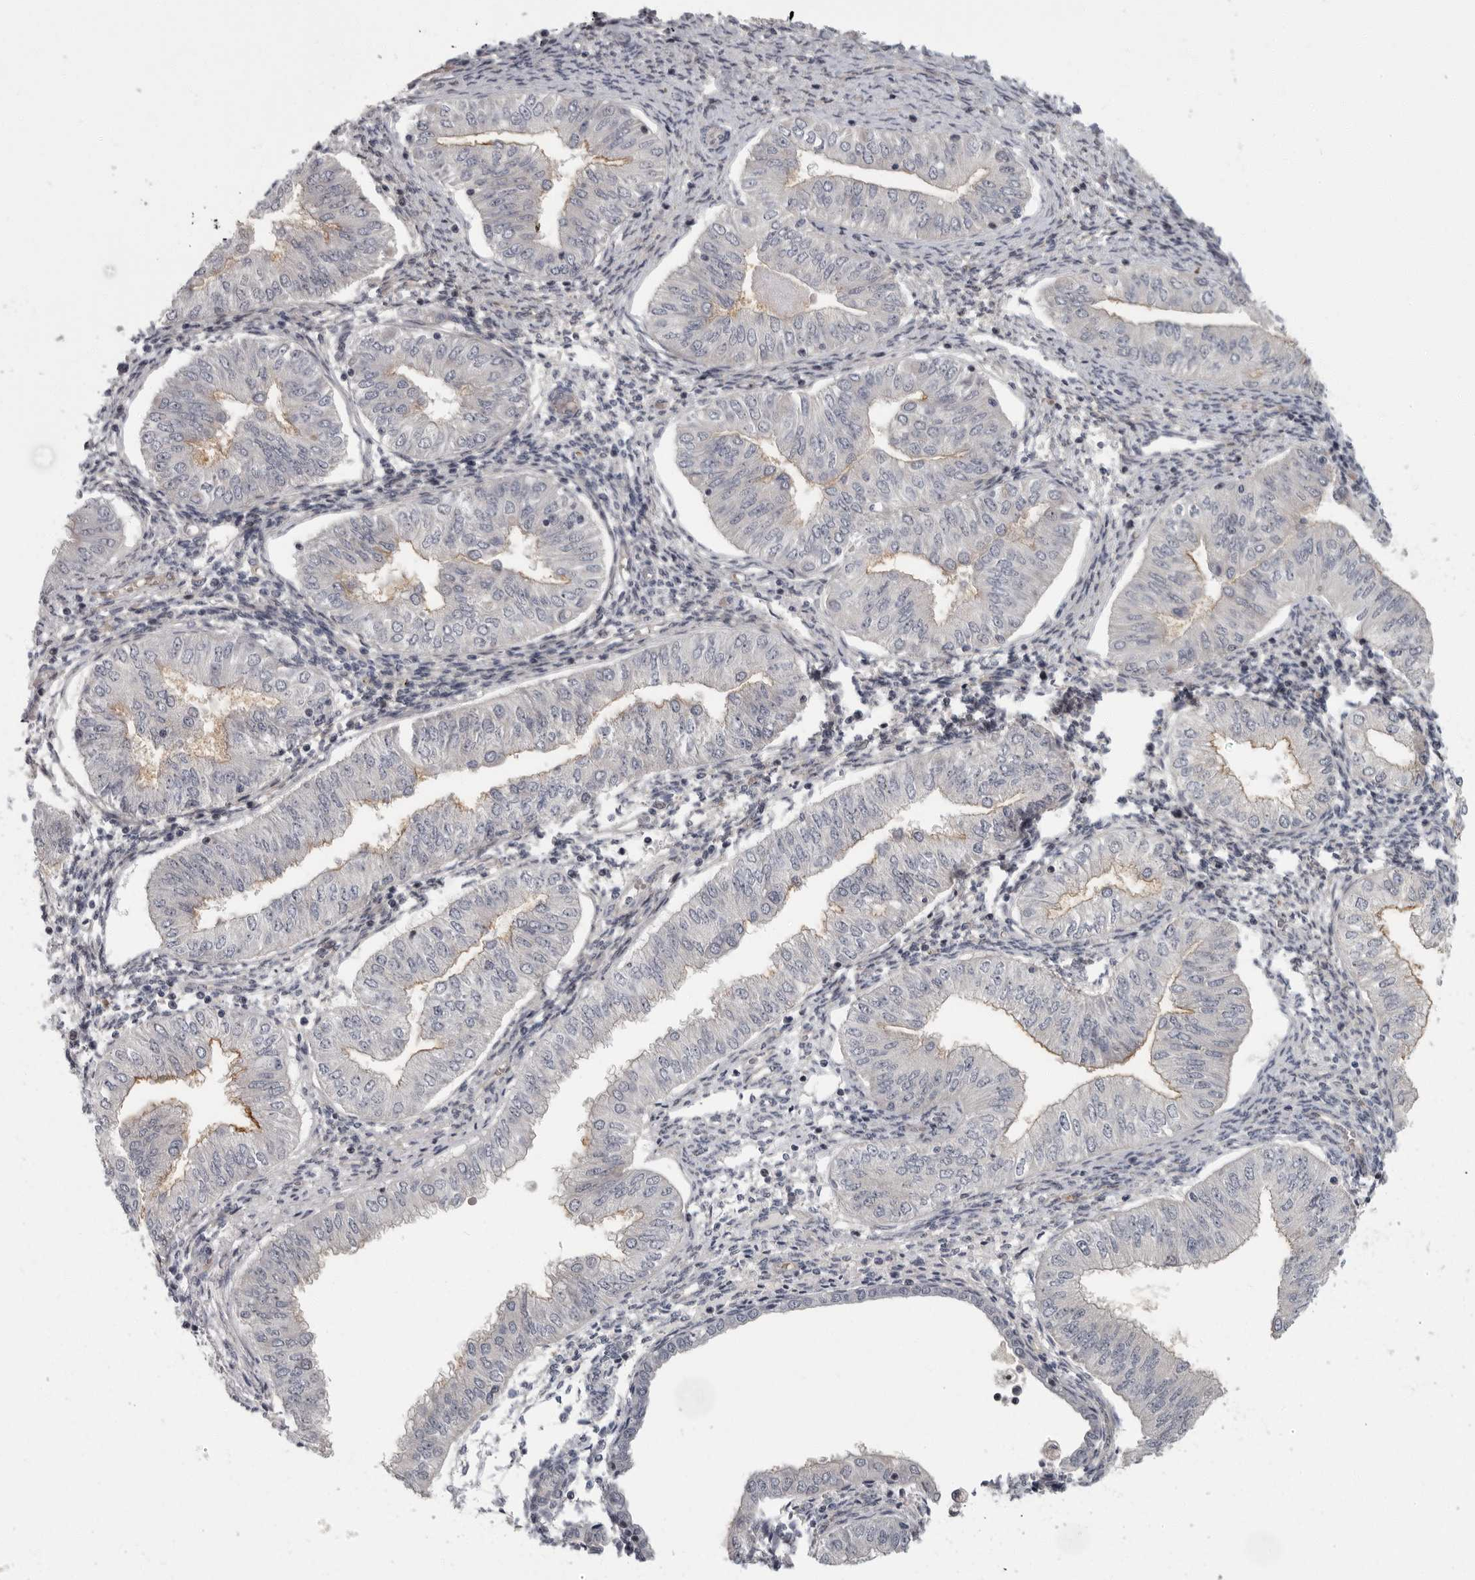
{"staining": {"intensity": "moderate", "quantity": "<25%", "location": "cytoplasmic/membranous"}, "tissue": "endometrial cancer", "cell_type": "Tumor cells", "image_type": "cancer", "snomed": [{"axis": "morphology", "description": "Normal tissue, NOS"}, {"axis": "morphology", "description": "Adenocarcinoma, NOS"}, {"axis": "topography", "description": "Endometrium"}], "caption": "IHC staining of adenocarcinoma (endometrial), which exhibits low levels of moderate cytoplasmic/membranous expression in approximately <25% of tumor cells indicating moderate cytoplasmic/membranous protein expression. The staining was performed using DAB (3,3'-diaminobenzidine) (brown) for protein detection and nuclei were counterstained in hematoxylin (blue).", "gene": "PDCD11", "patient": {"sex": "female", "age": 53}}